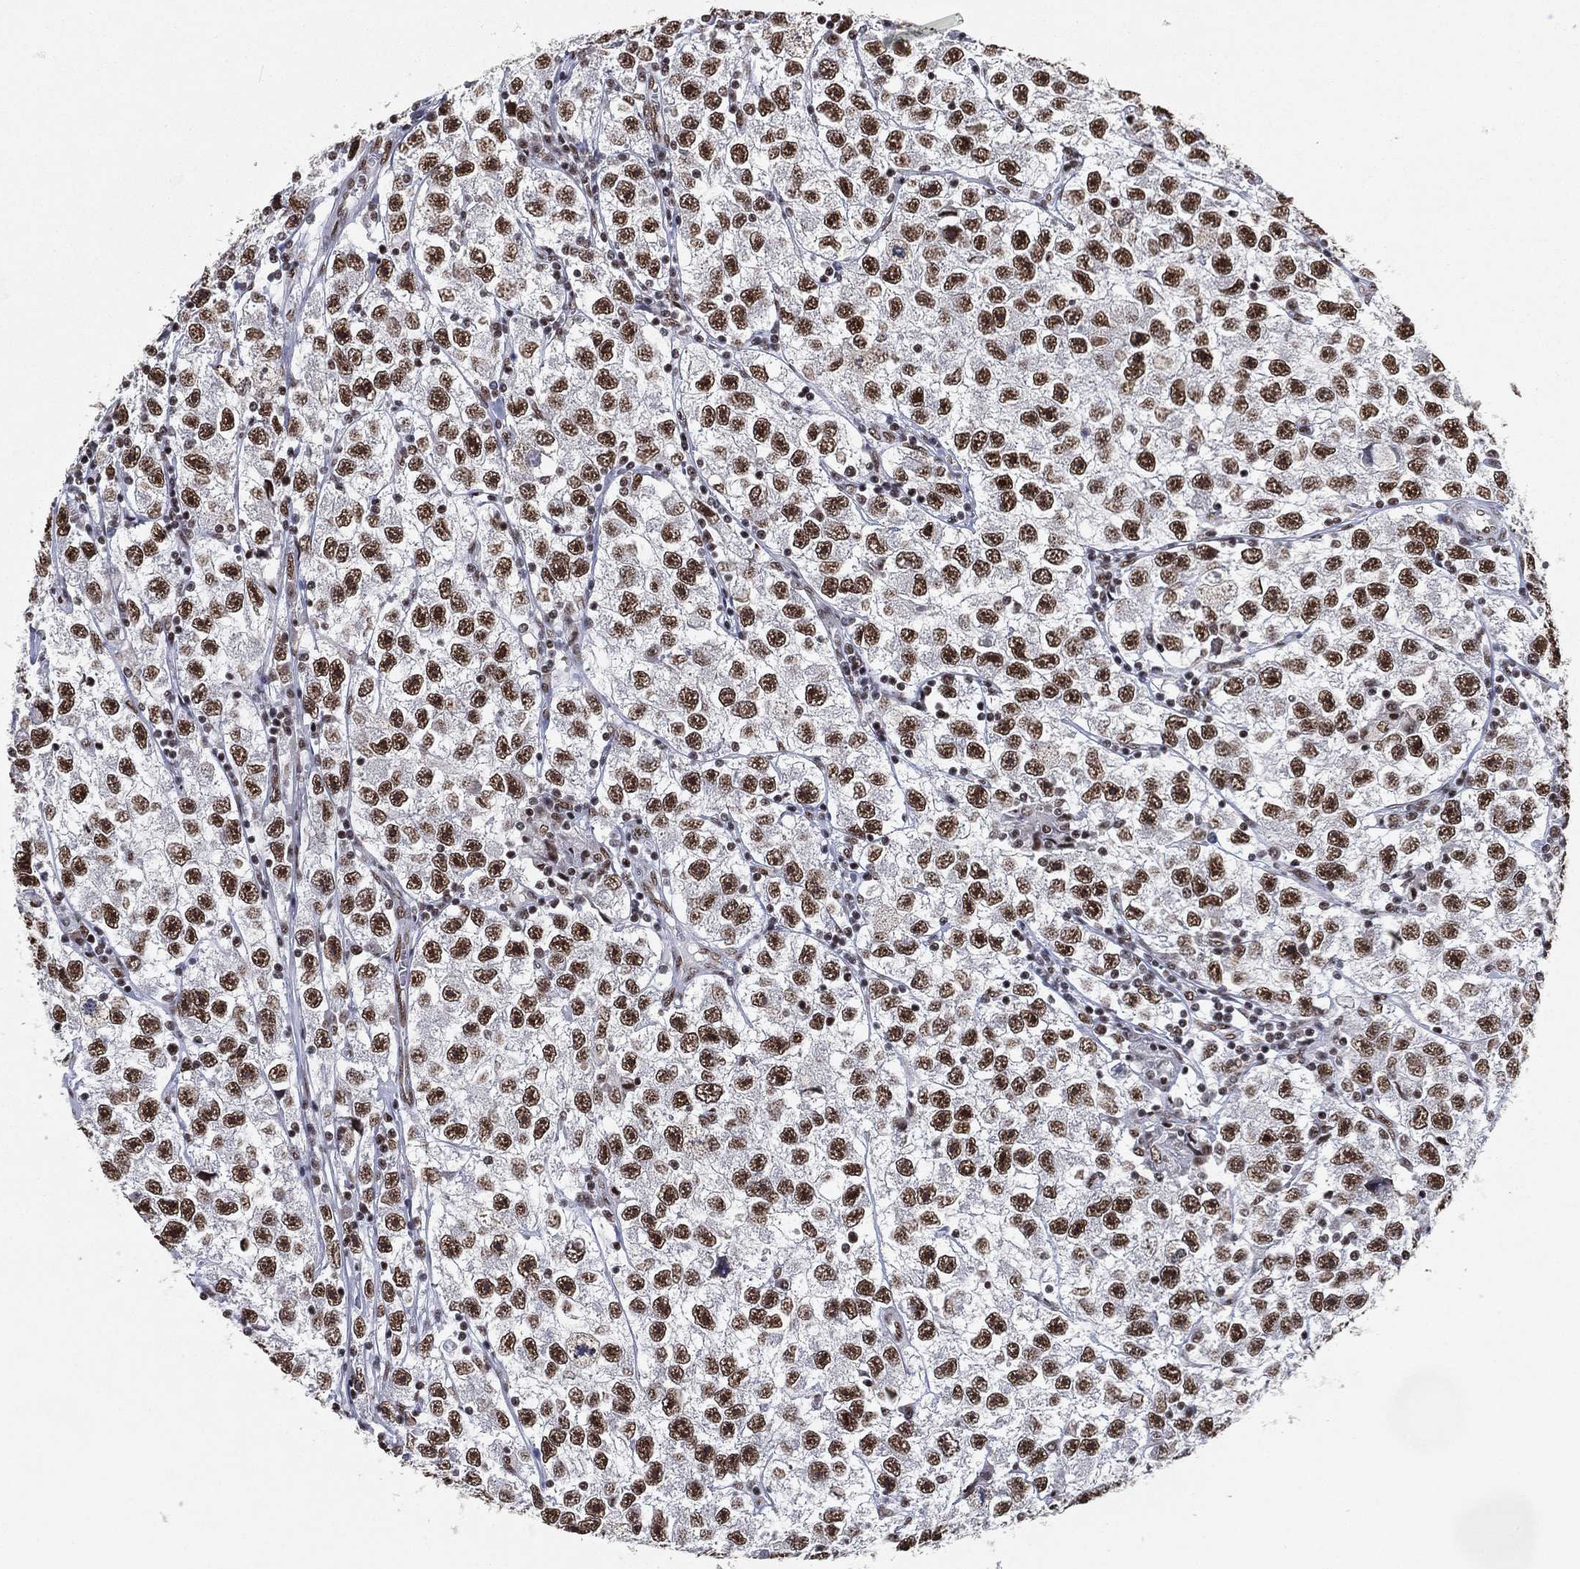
{"staining": {"intensity": "strong", "quantity": ">75%", "location": "nuclear"}, "tissue": "testis cancer", "cell_type": "Tumor cells", "image_type": "cancer", "snomed": [{"axis": "morphology", "description": "Seminoma, NOS"}, {"axis": "topography", "description": "Testis"}], "caption": "Immunohistochemical staining of human testis seminoma displays strong nuclear protein positivity in about >75% of tumor cells.", "gene": "DDX27", "patient": {"sex": "male", "age": 26}}